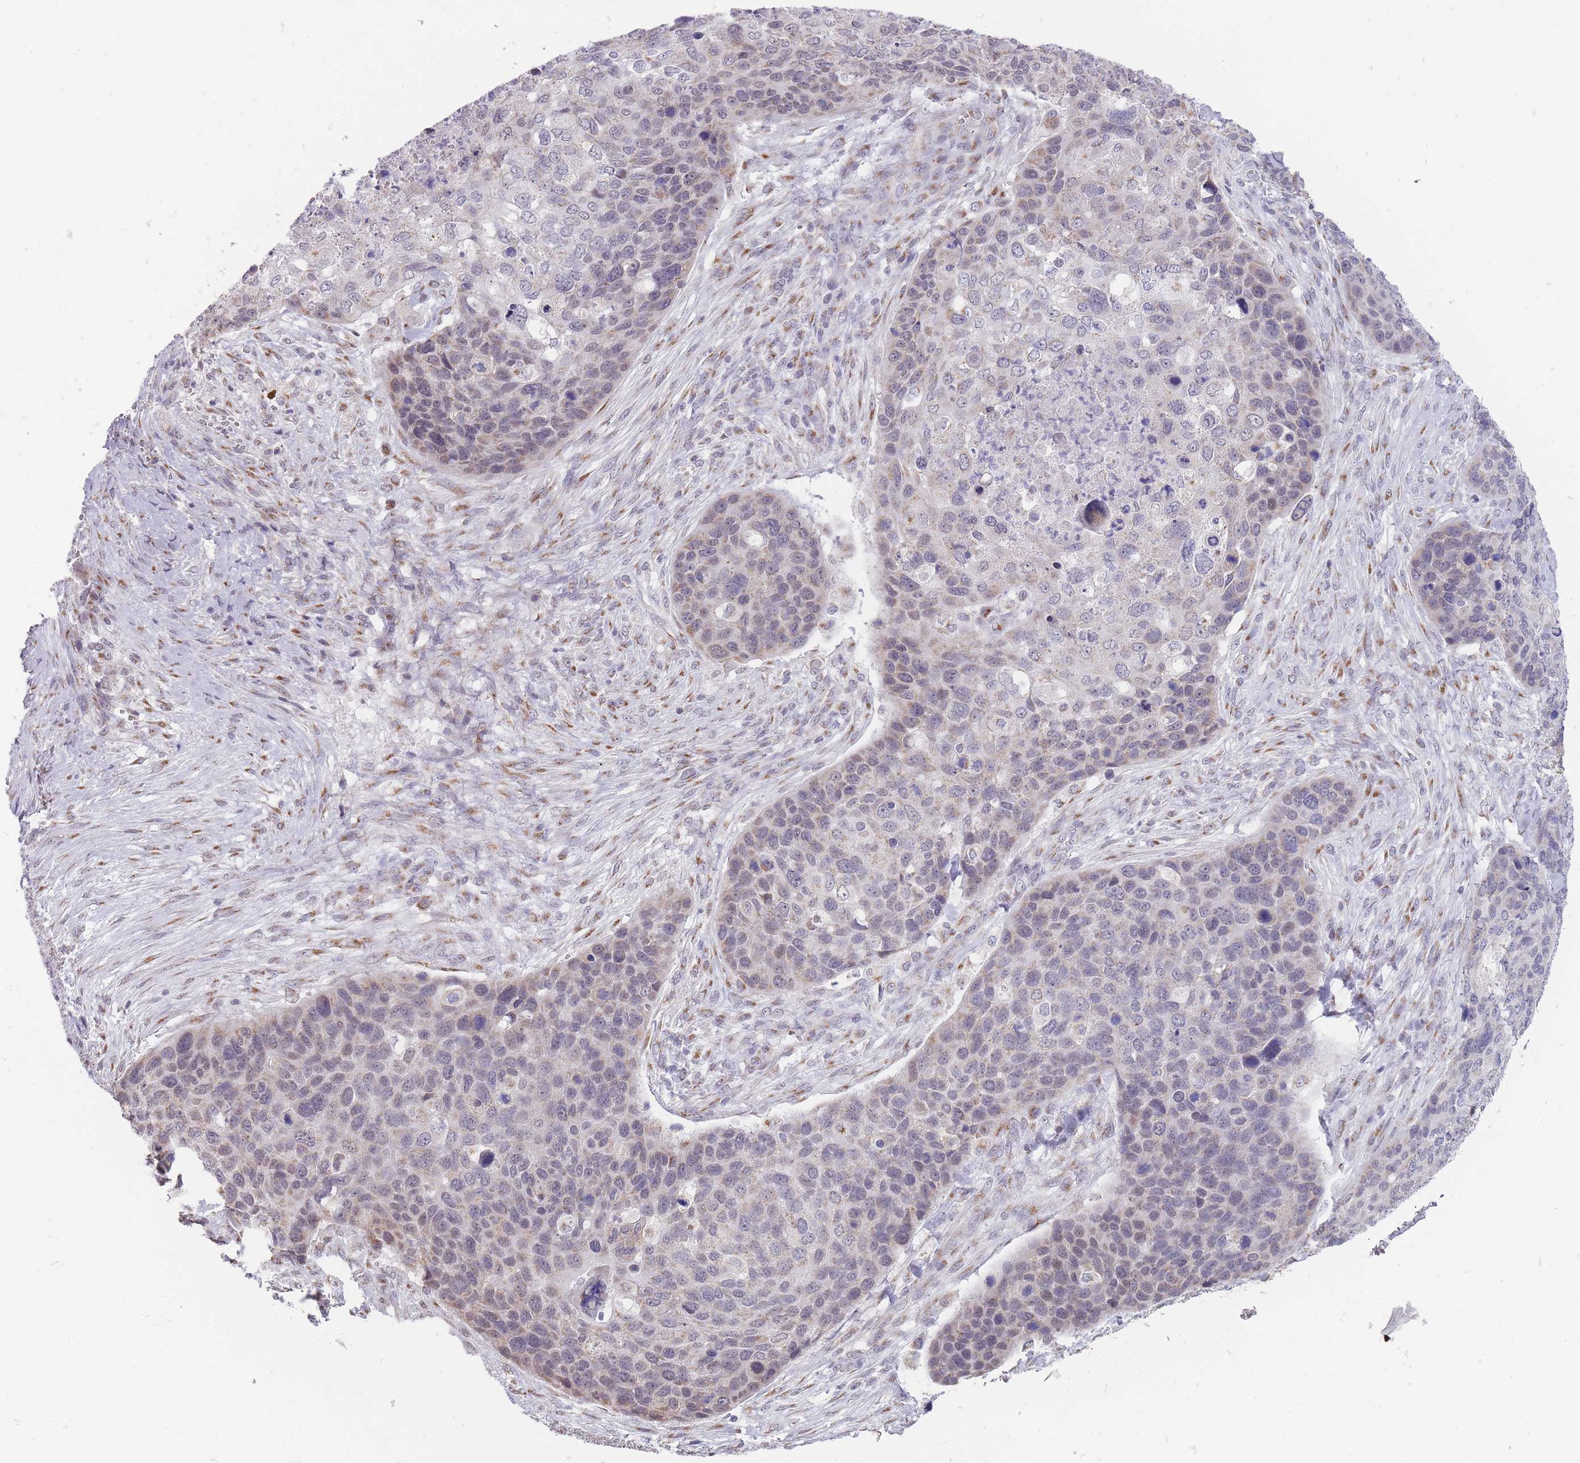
{"staining": {"intensity": "weak", "quantity": "<25%", "location": "cytoplasmic/membranous"}, "tissue": "skin cancer", "cell_type": "Tumor cells", "image_type": "cancer", "snomed": [{"axis": "morphology", "description": "Basal cell carcinoma"}, {"axis": "topography", "description": "Skin"}], "caption": "This is a micrograph of immunohistochemistry staining of skin cancer, which shows no positivity in tumor cells.", "gene": "NELL1", "patient": {"sex": "female", "age": 74}}